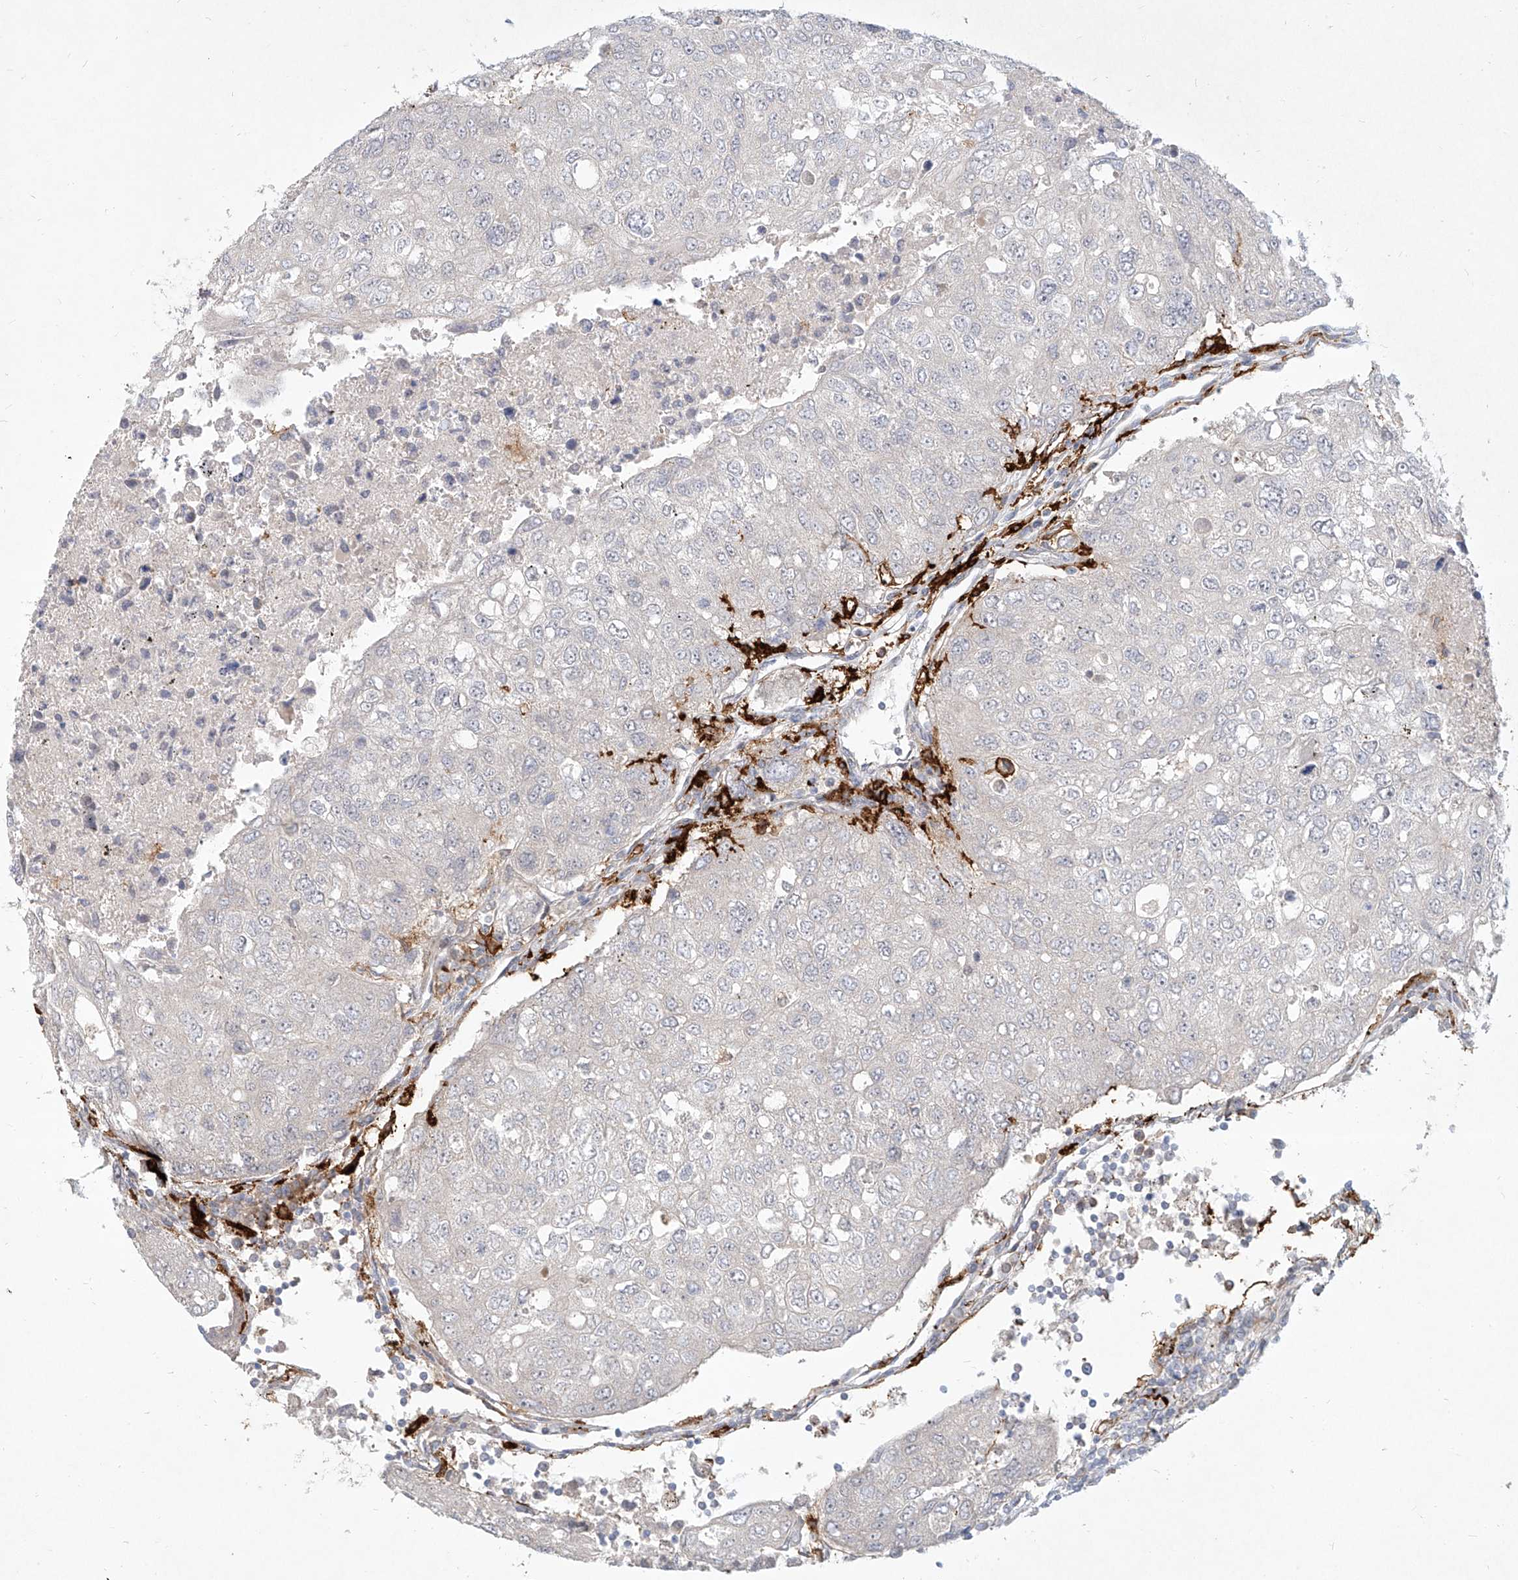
{"staining": {"intensity": "negative", "quantity": "none", "location": "none"}, "tissue": "urothelial cancer", "cell_type": "Tumor cells", "image_type": "cancer", "snomed": [{"axis": "morphology", "description": "Urothelial carcinoma, High grade"}, {"axis": "topography", "description": "Lymph node"}, {"axis": "topography", "description": "Urinary bladder"}], "caption": "Tumor cells show no significant protein staining in urothelial cancer.", "gene": "CD209", "patient": {"sex": "male", "age": 51}}